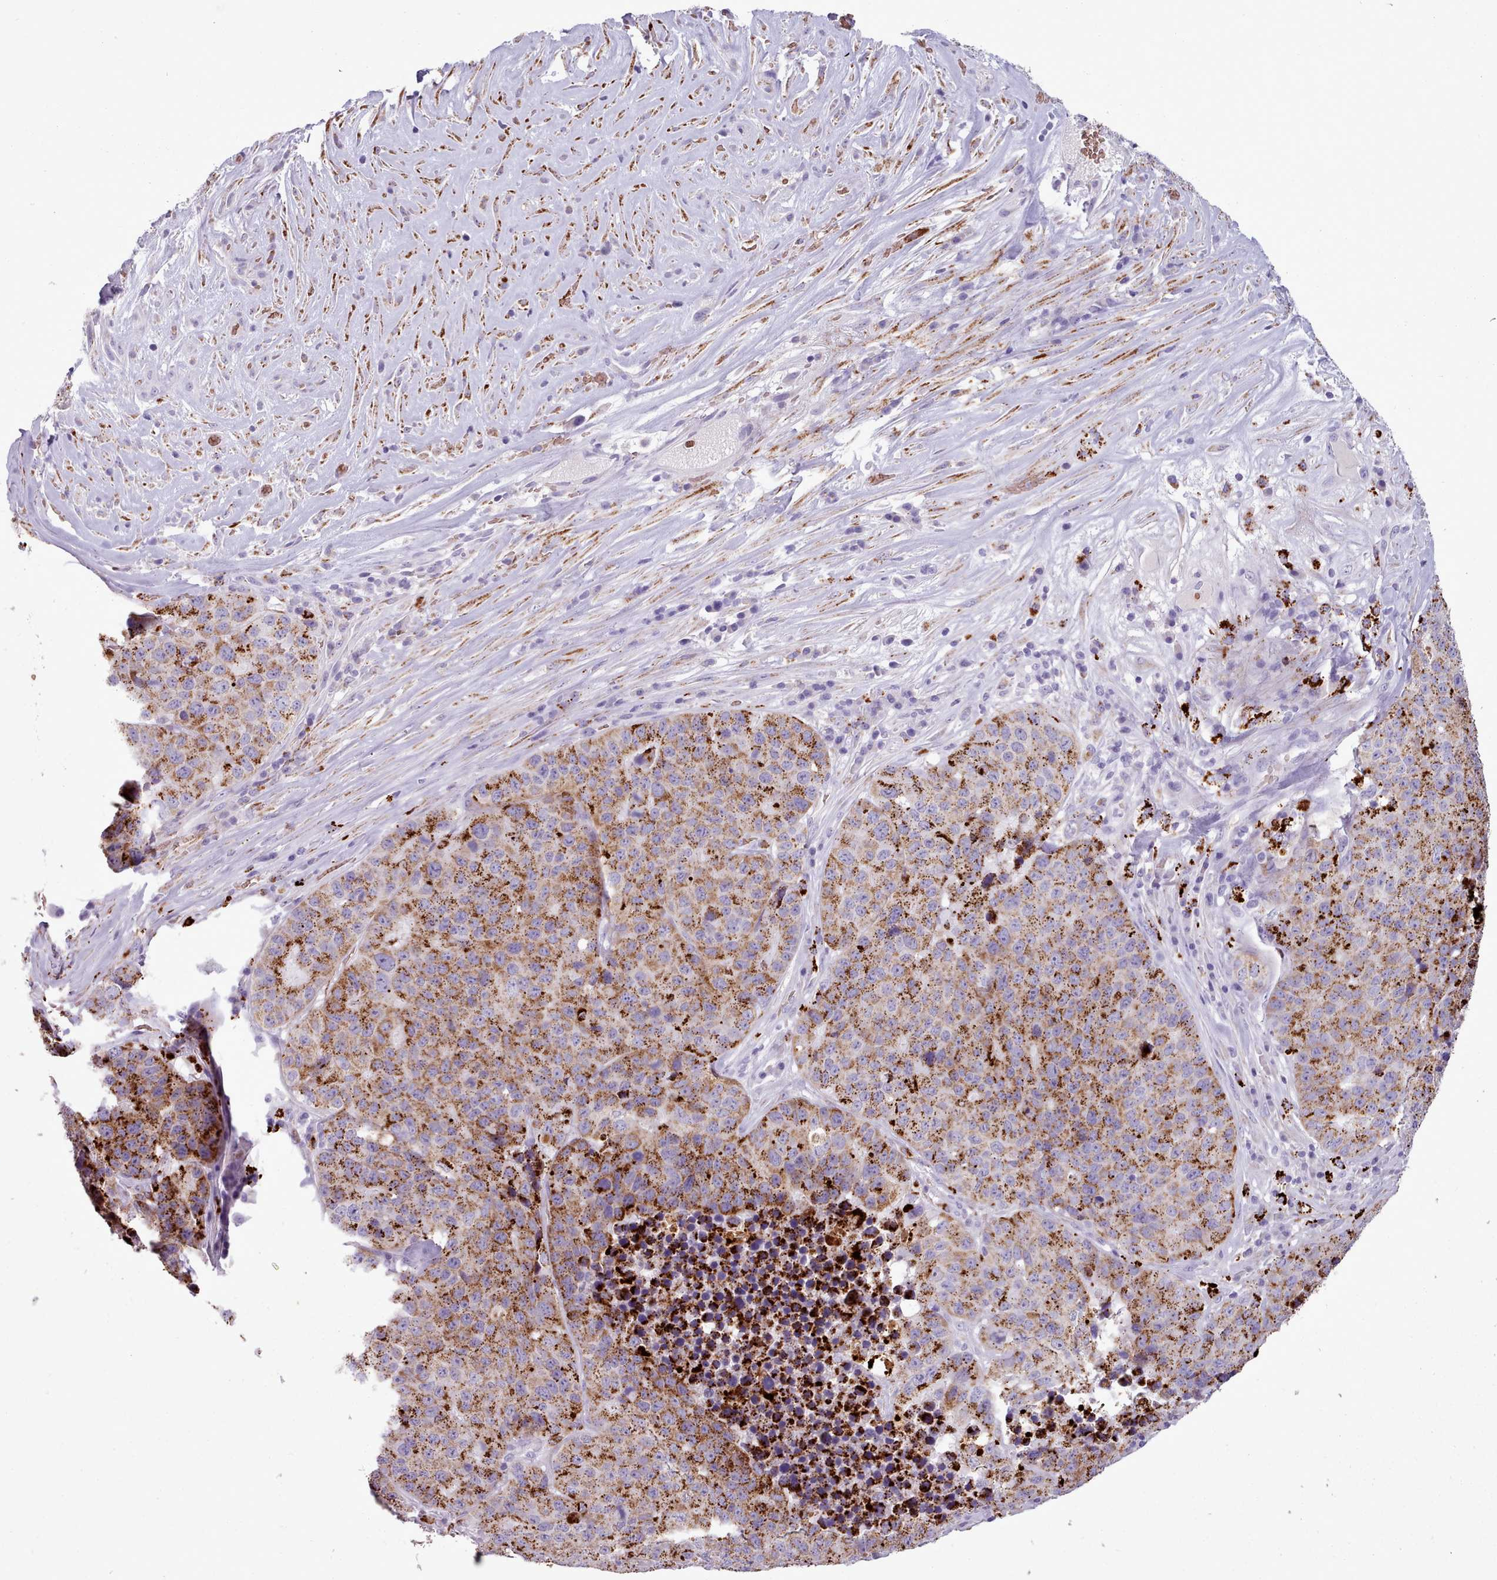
{"staining": {"intensity": "moderate", "quantity": ">75%", "location": "cytoplasmic/membranous"}, "tissue": "stomach cancer", "cell_type": "Tumor cells", "image_type": "cancer", "snomed": [{"axis": "morphology", "description": "Adenocarcinoma, NOS"}, {"axis": "topography", "description": "Stomach"}], "caption": "A micrograph of stomach adenocarcinoma stained for a protein displays moderate cytoplasmic/membranous brown staining in tumor cells. (Brightfield microscopy of DAB IHC at high magnification).", "gene": "AK4", "patient": {"sex": "male", "age": 71}}